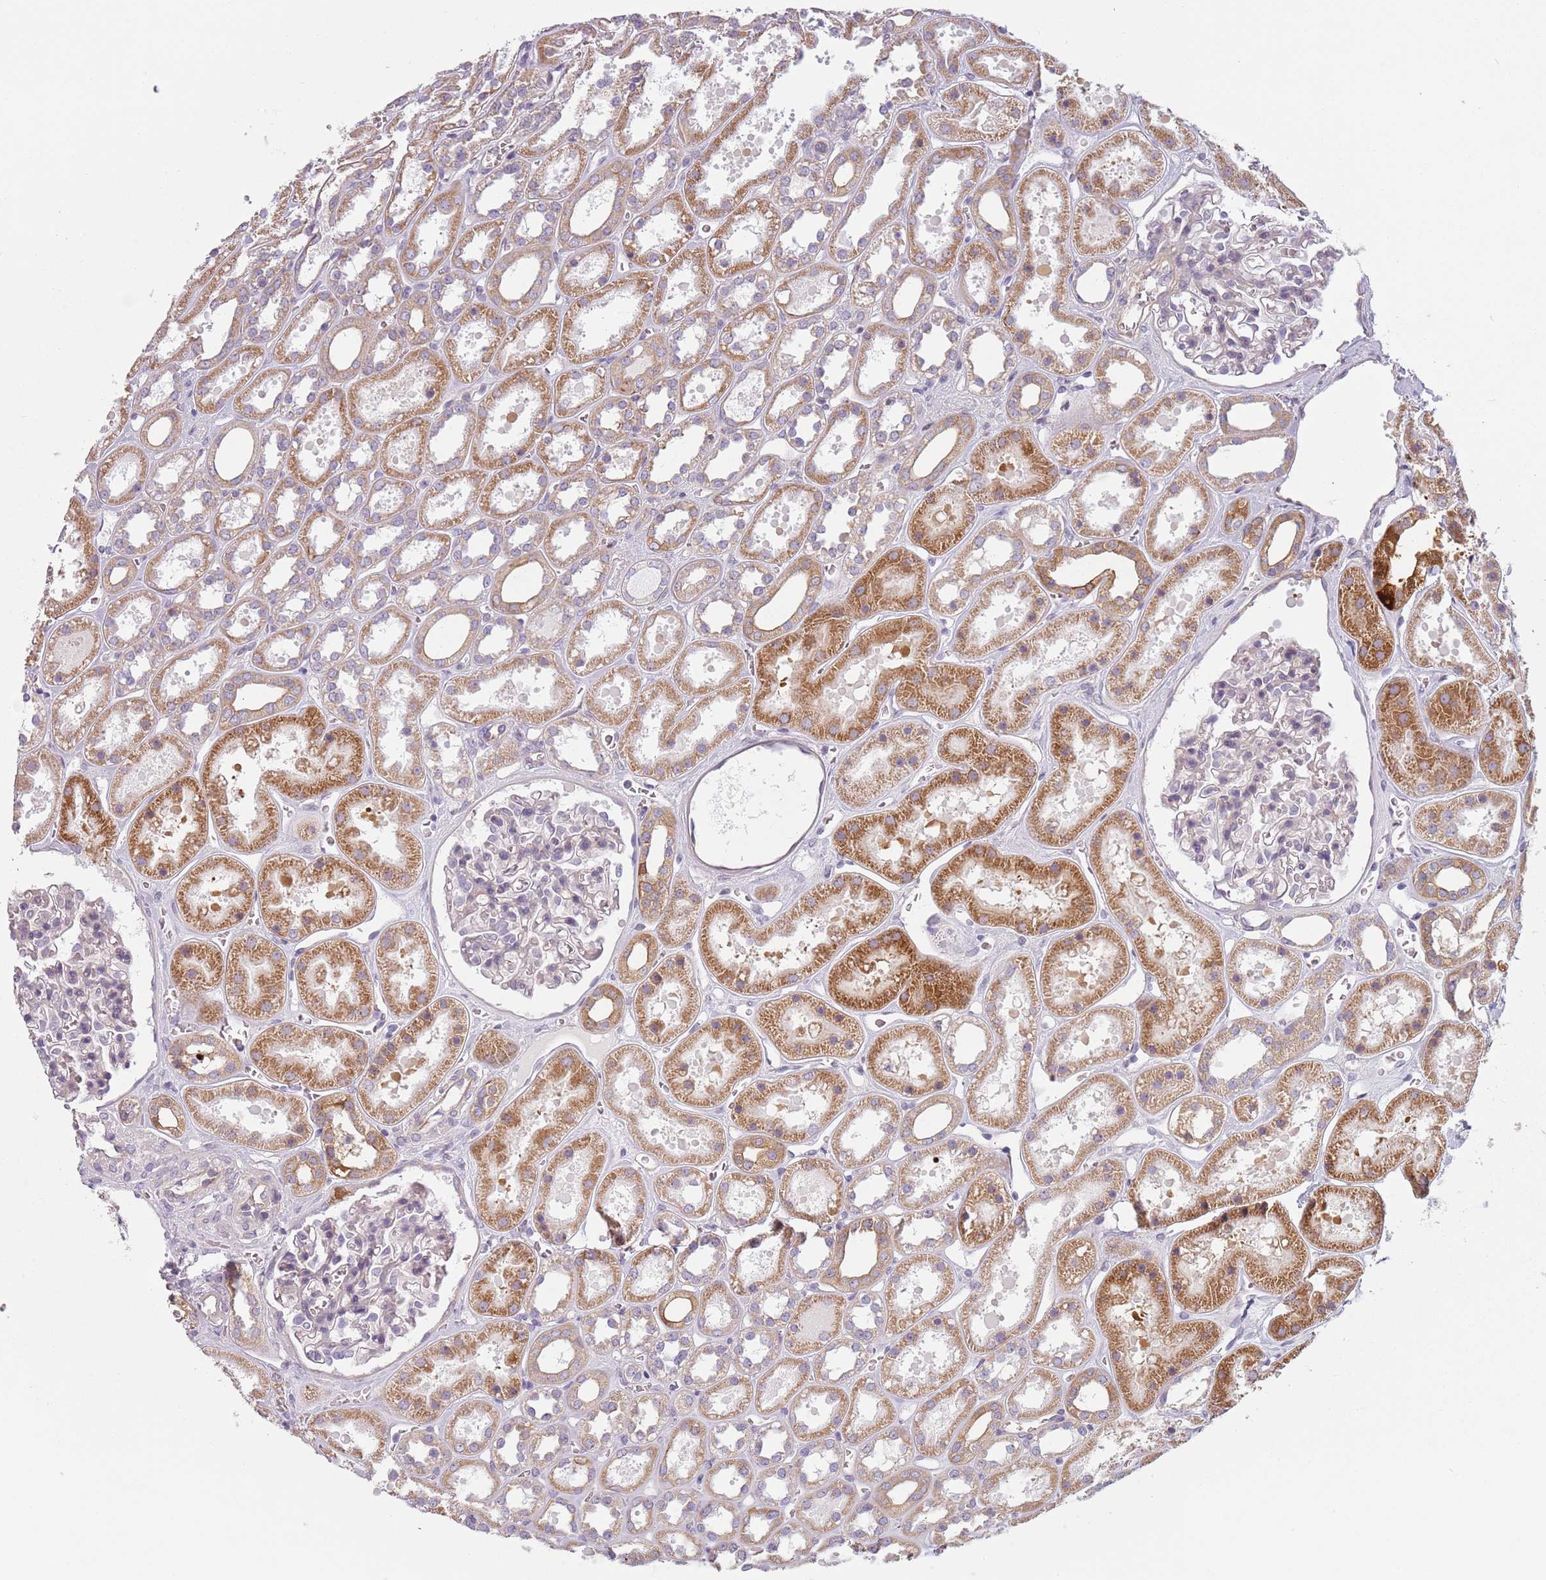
{"staining": {"intensity": "negative", "quantity": "none", "location": "none"}, "tissue": "kidney", "cell_type": "Cells in glomeruli", "image_type": "normal", "snomed": [{"axis": "morphology", "description": "Normal tissue, NOS"}, {"axis": "topography", "description": "Kidney"}], "caption": "Histopathology image shows no protein expression in cells in glomeruli of normal kidney. Brightfield microscopy of immunohistochemistry stained with DAB (brown) and hematoxylin (blue), captured at high magnification.", "gene": "TLCD2", "patient": {"sex": "female", "age": 41}}